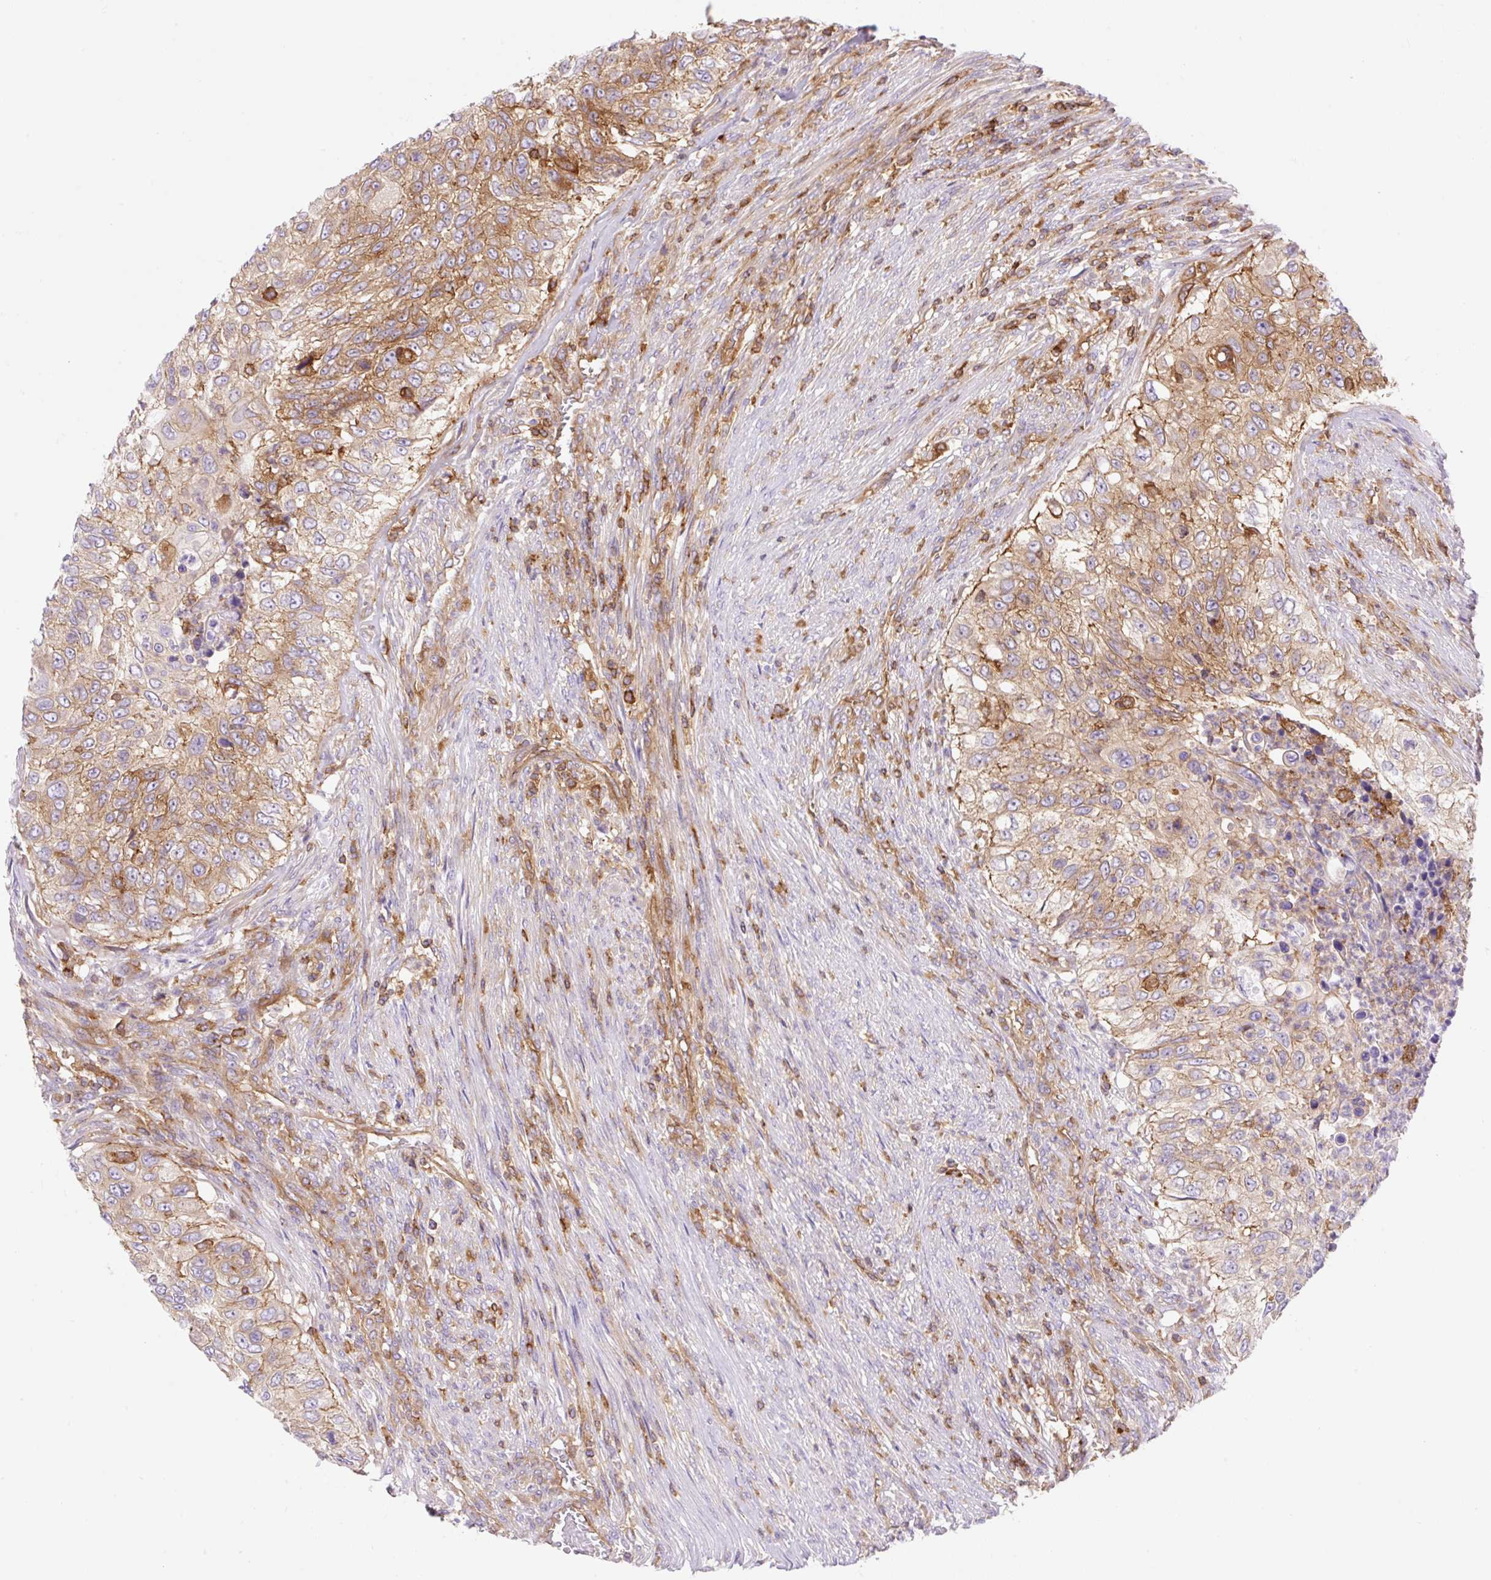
{"staining": {"intensity": "moderate", "quantity": "25%-75%", "location": "cytoplasmic/membranous"}, "tissue": "urothelial cancer", "cell_type": "Tumor cells", "image_type": "cancer", "snomed": [{"axis": "morphology", "description": "Urothelial carcinoma, High grade"}, {"axis": "topography", "description": "Urinary bladder"}], "caption": "A high-resolution micrograph shows immunohistochemistry (IHC) staining of urothelial cancer, which displays moderate cytoplasmic/membranous positivity in about 25%-75% of tumor cells.", "gene": "DNM2", "patient": {"sex": "female", "age": 60}}